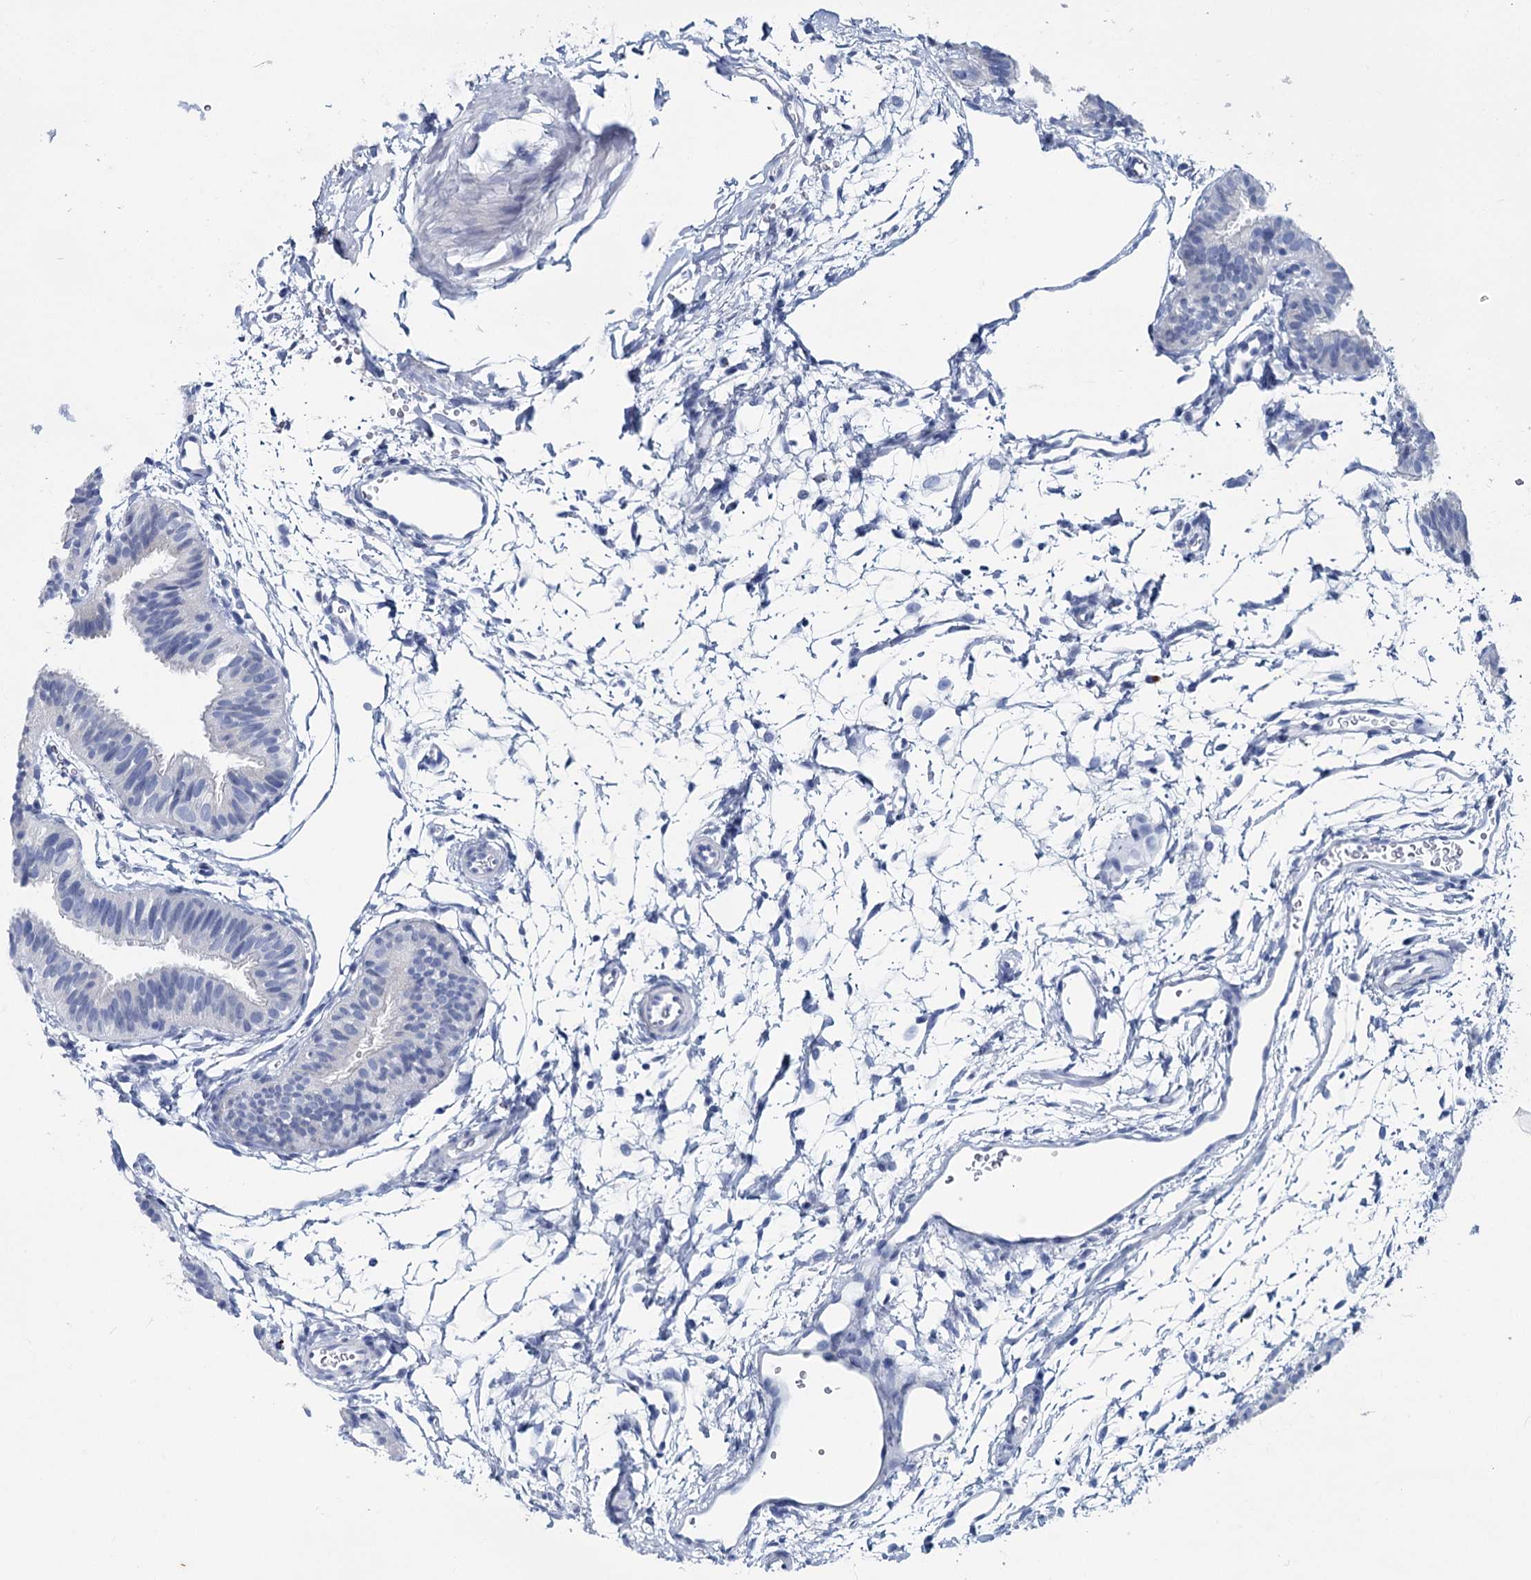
{"staining": {"intensity": "negative", "quantity": "none", "location": "none"}, "tissue": "fallopian tube", "cell_type": "Glandular cells", "image_type": "normal", "snomed": [{"axis": "morphology", "description": "Normal tissue, NOS"}, {"axis": "topography", "description": "Fallopian tube"}], "caption": "This is an immunohistochemistry (IHC) micrograph of benign fallopian tube. There is no staining in glandular cells.", "gene": "METTL7B", "patient": {"sex": "female", "age": 35}}